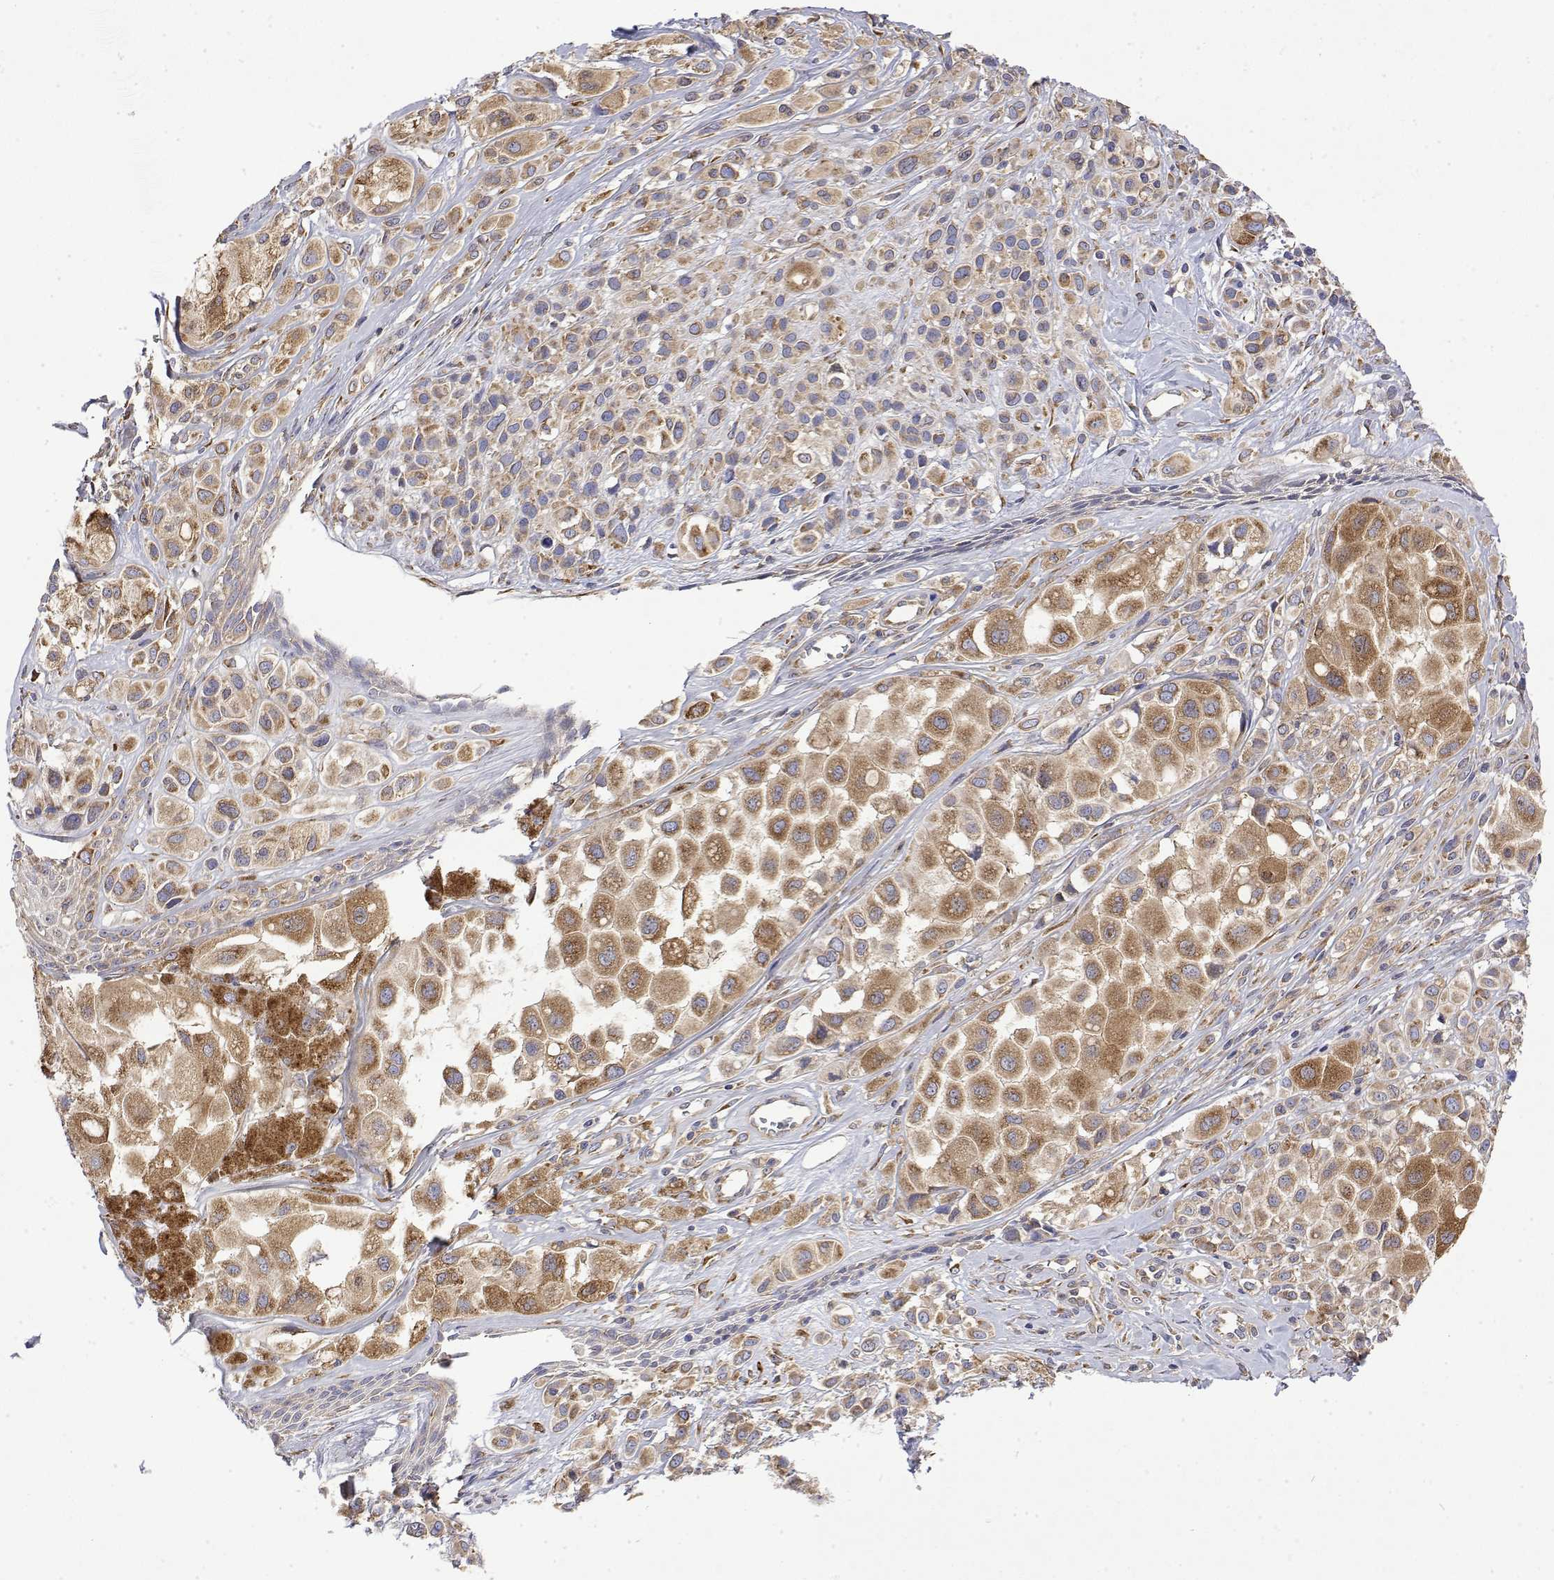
{"staining": {"intensity": "moderate", "quantity": ">75%", "location": "cytoplasmic/membranous"}, "tissue": "melanoma", "cell_type": "Tumor cells", "image_type": "cancer", "snomed": [{"axis": "morphology", "description": "Malignant melanoma, NOS"}, {"axis": "topography", "description": "Skin"}], "caption": "A histopathology image of human melanoma stained for a protein demonstrates moderate cytoplasmic/membranous brown staining in tumor cells.", "gene": "EEF1G", "patient": {"sex": "male", "age": 77}}